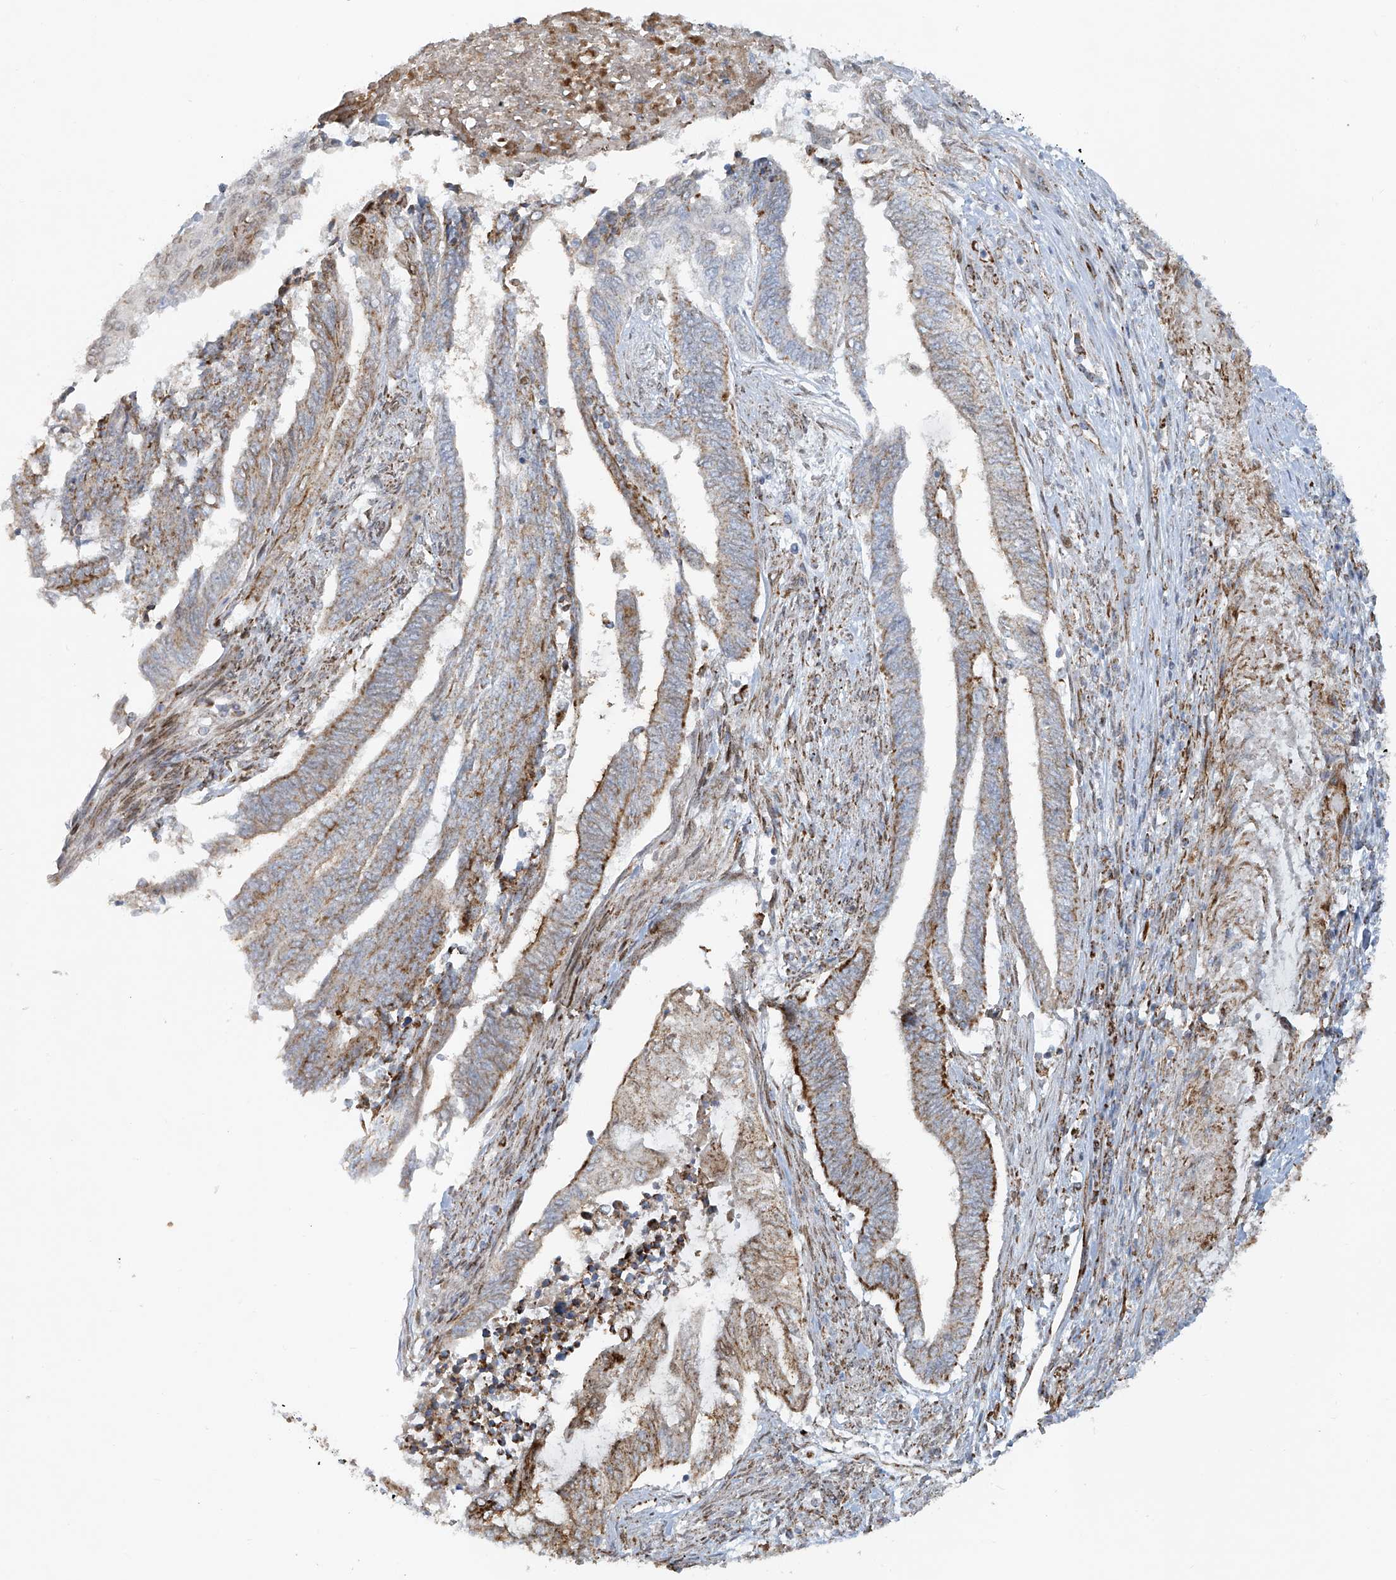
{"staining": {"intensity": "moderate", "quantity": ">75%", "location": "cytoplasmic/membranous"}, "tissue": "endometrial cancer", "cell_type": "Tumor cells", "image_type": "cancer", "snomed": [{"axis": "morphology", "description": "Adenocarcinoma, NOS"}, {"axis": "topography", "description": "Uterus"}, {"axis": "topography", "description": "Endometrium"}], "caption": "Adenocarcinoma (endometrial) stained for a protein demonstrates moderate cytoplasmic/membranous positivity in tumor cells. (DAB (3,3'-diaminobenzidine) = brown stain, brightfield microscopy at high magnification).", "gene": "SMDT1", "patient": {"sex": "female", "age": 70}}